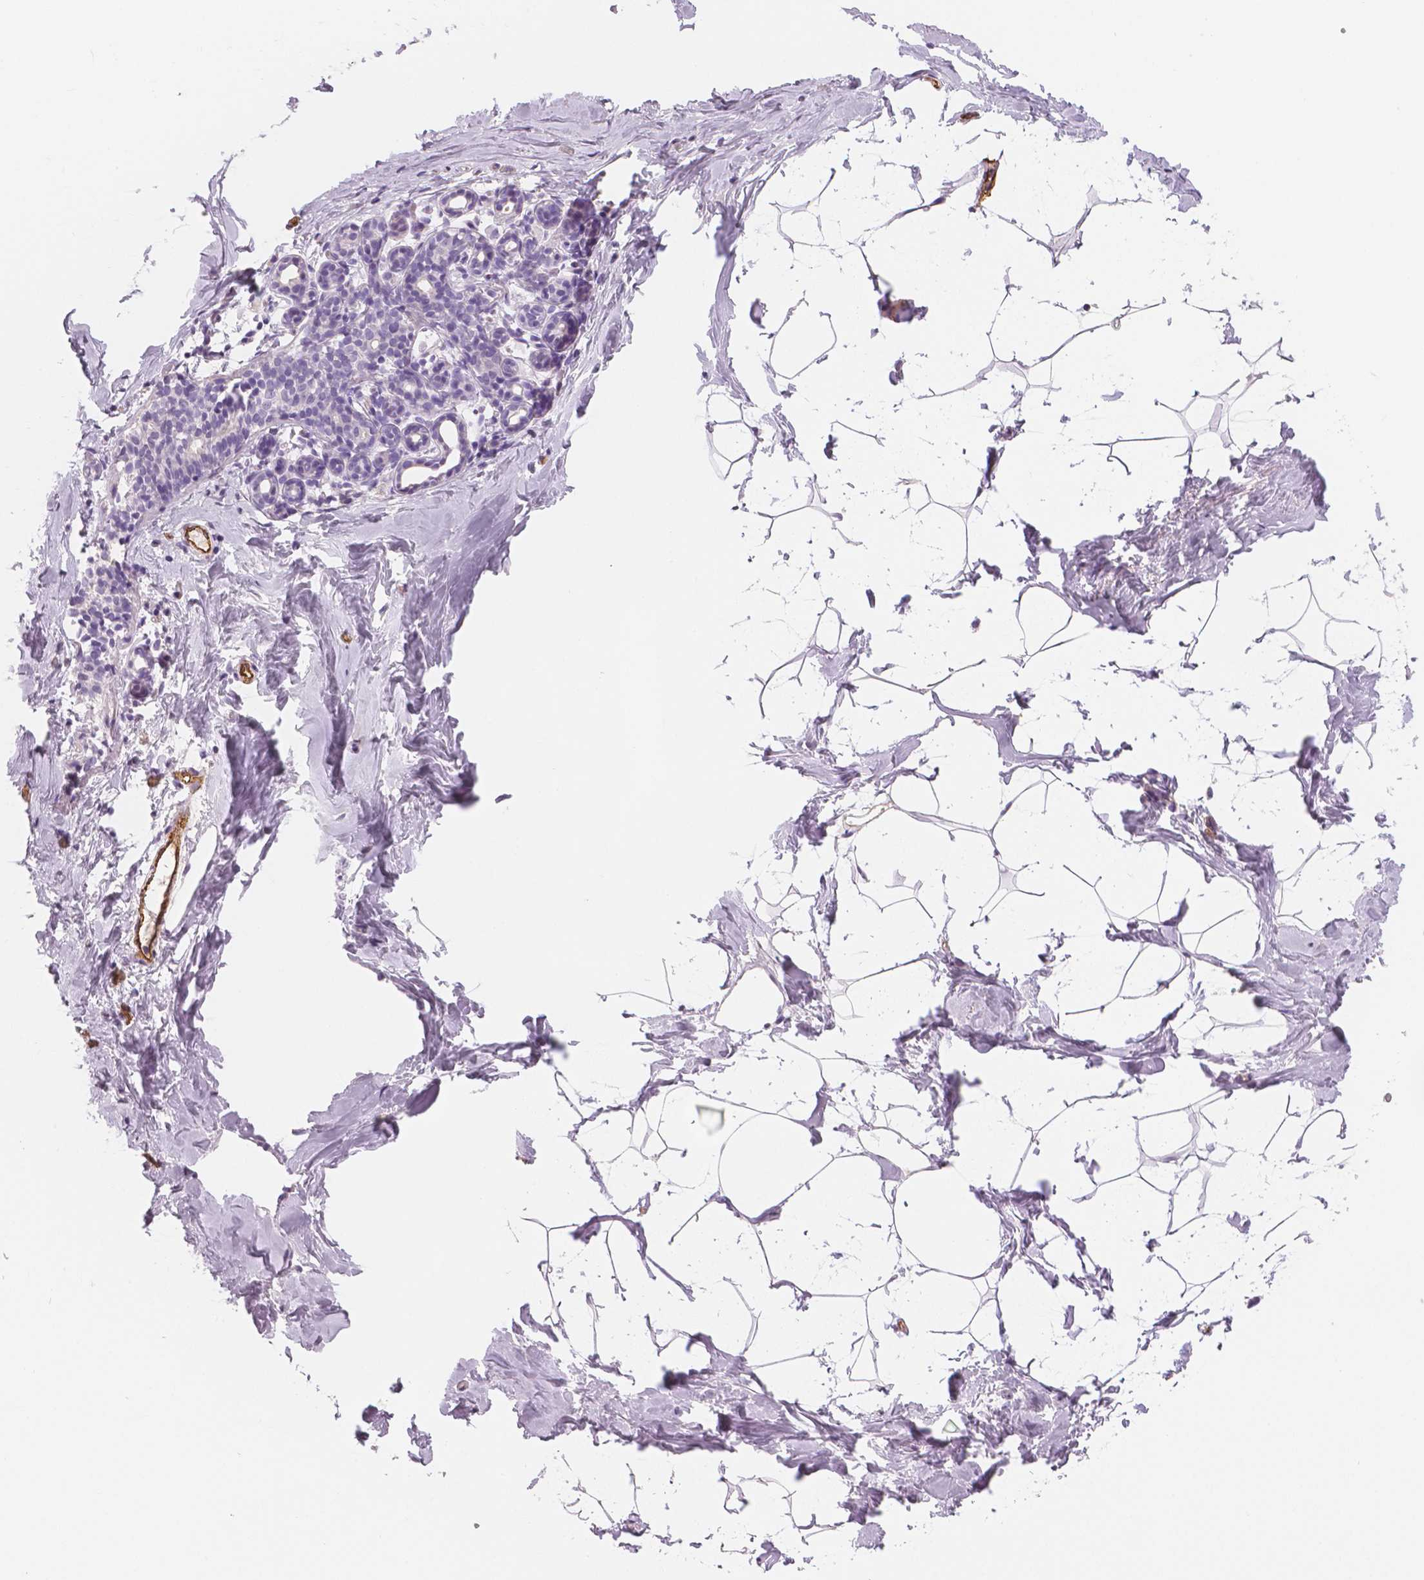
{"staining": {"intensity": "negative", "quantity": "none", "location": "none"}, "tissue": "breast", "cell_type": "Adipocytes", "image_type": "normal", "snomed": [{"axis": "morphology", "description": "Normal tissue, NOS"}, {"axis": "topography", "description": "Breast"}], "caption": "The histopathology image demonstrates no significant staining in adipocytes of breast. Nuclei are stained in blue.", "gene": "TSPAN7", "patient": {"sex": "female", "age": 32}}